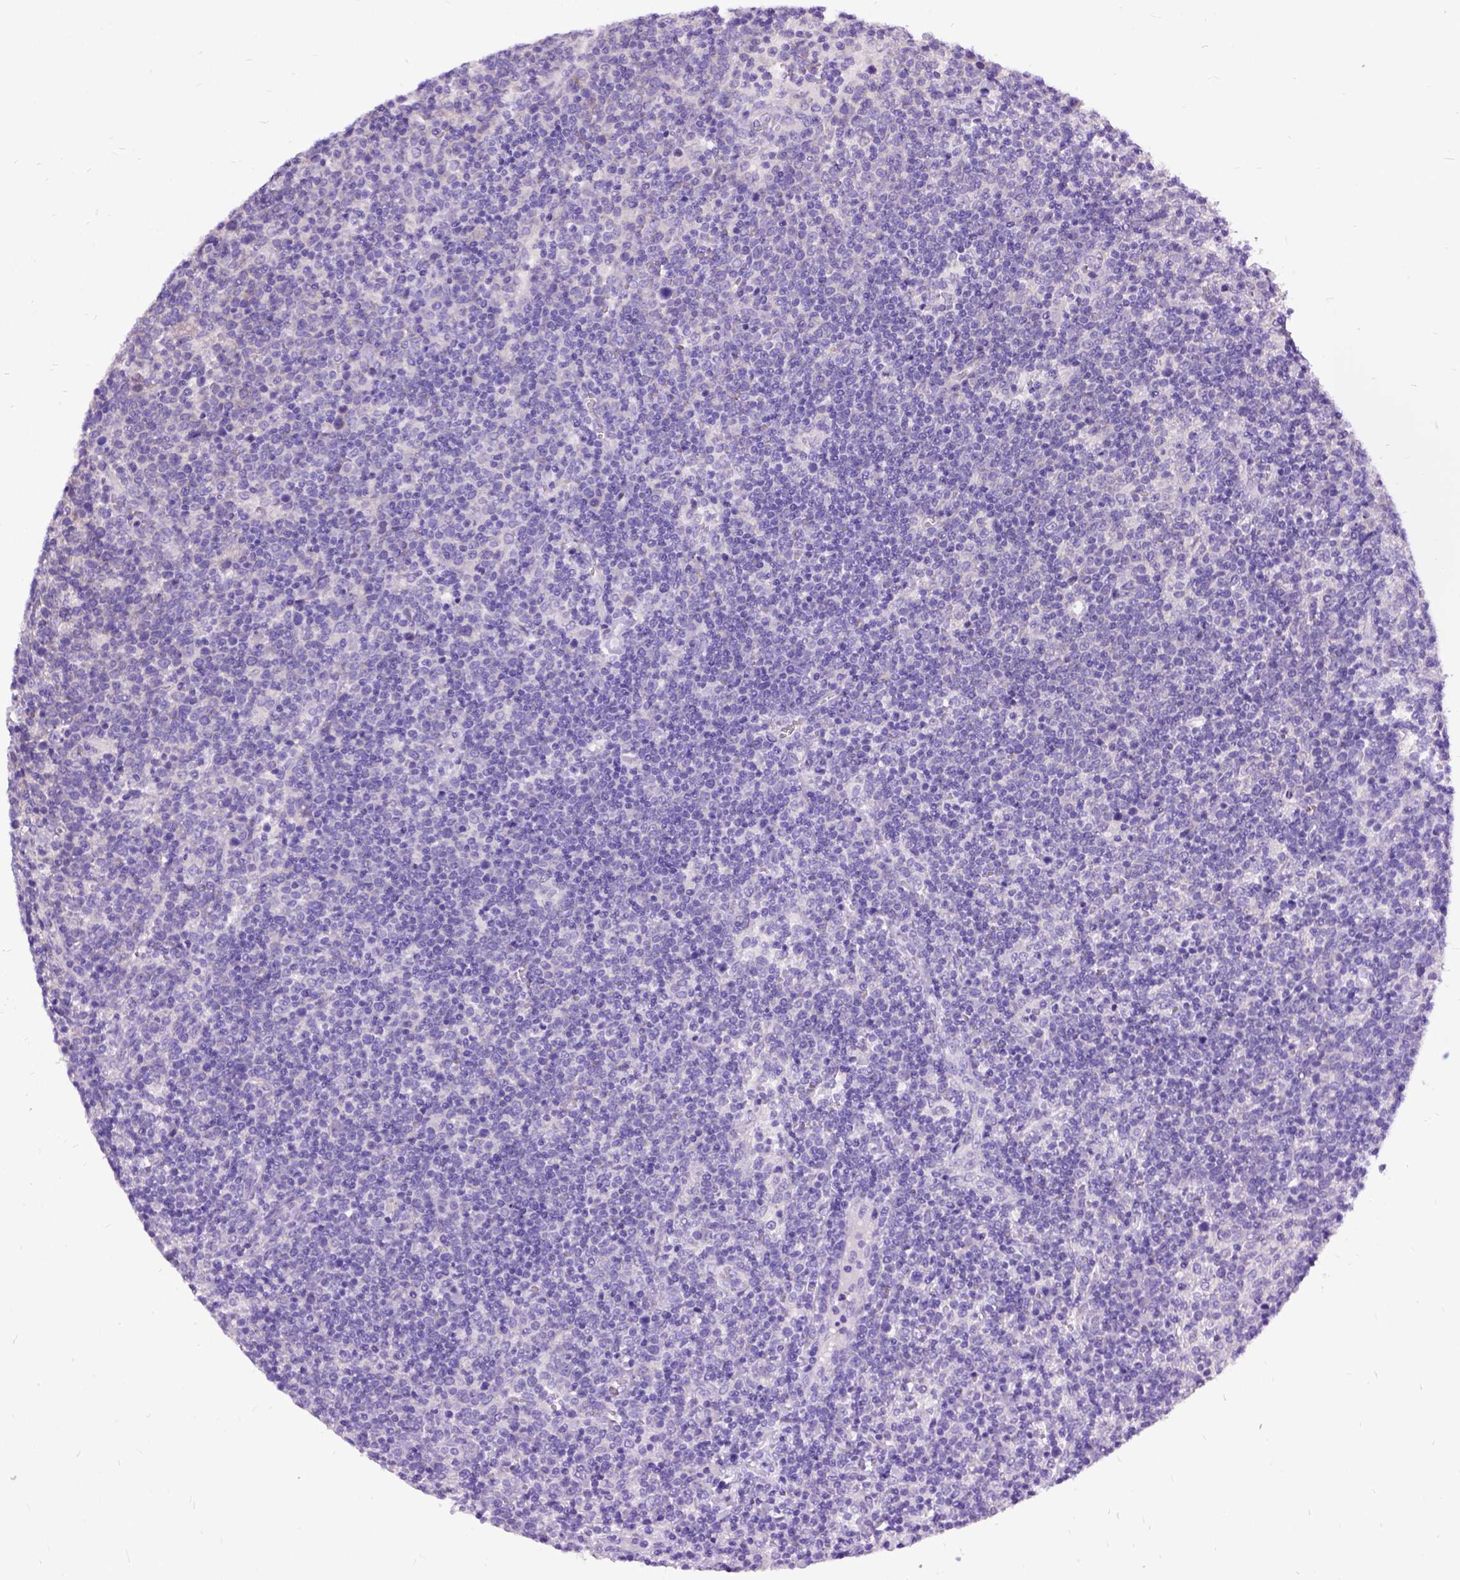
{"staining": {"intensity": "negative", "quantity": "none", "location": "none"}, "tissue": "lymphoma", "cell_type": "Tumor cells", "image_type": "cancer", "snomed": [{"axis": "morphology", "description": "Malignant lymphoma, non-Hodgkin's type, High grade"}, {"axis": "topography", "description": "Lymph node"}], "caption": "Lymphoma was stained to show a protein in brown. There is no significant expression in tumor cells.", "gene": "CFAP54", "patient": {"sex": "male", "age": 61}}